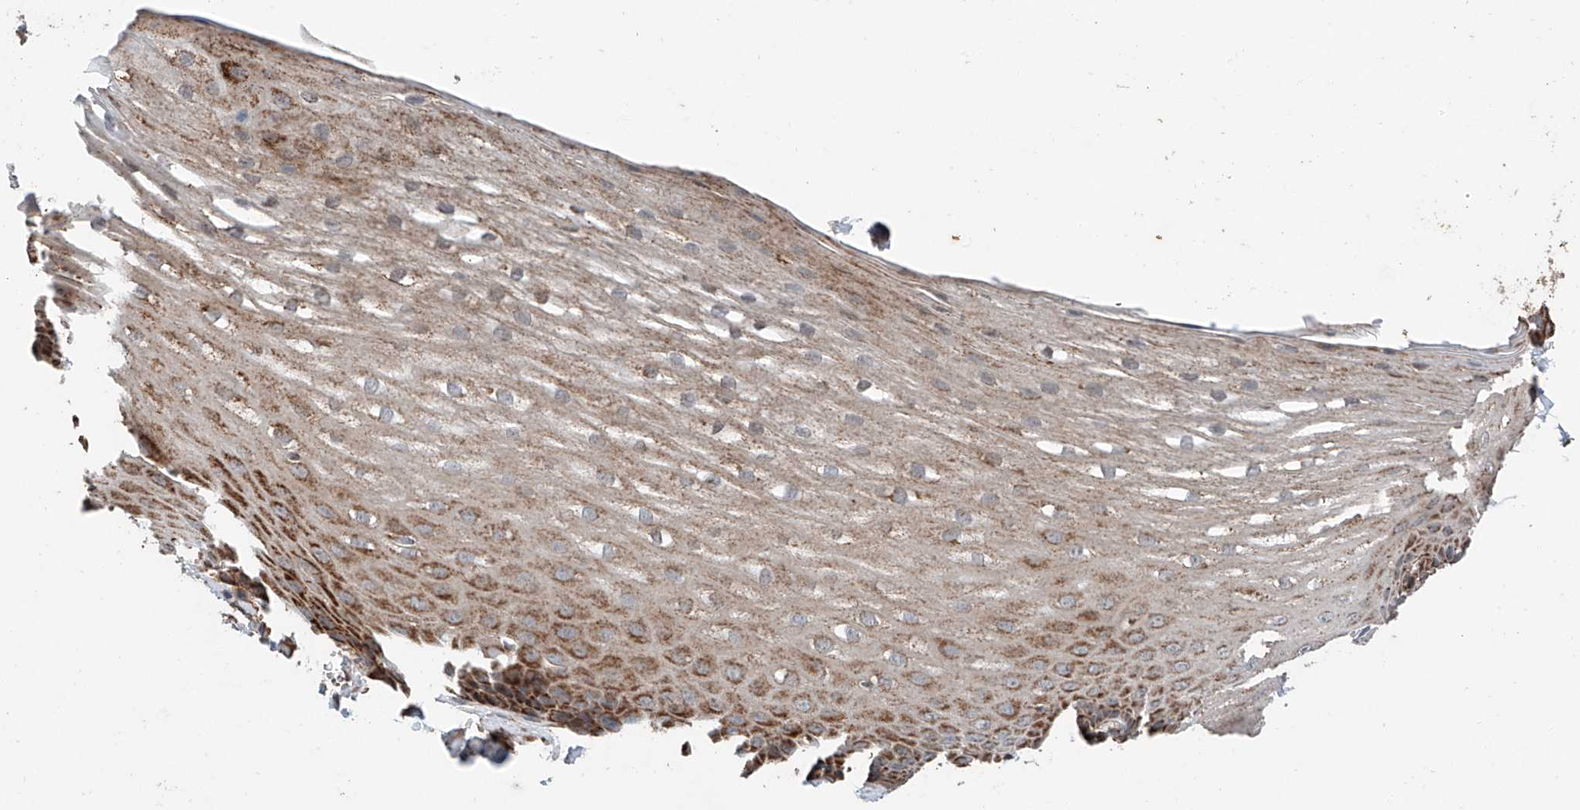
{"staining": {"intensity": "strong", "quantity": ">75%", "location": "cytoplasmic/membranous"}, "tissue": "esophagus", "cell_type": "Squamous epithelial cells", "image_type": "normal", "snomed": [{"axis": "morphology", "description": "Normal tissue, NOS"}, {"axis": "topography", "description": "Esophagus"}], "caption": "Esophagus stained with DAB IHC displays high levels of strong cytoplasmic/membranous positivity in about >75% of squamous epithelial cells.", "gene": "AP4B1", "patient": {"sex": "male", "age": 62}}